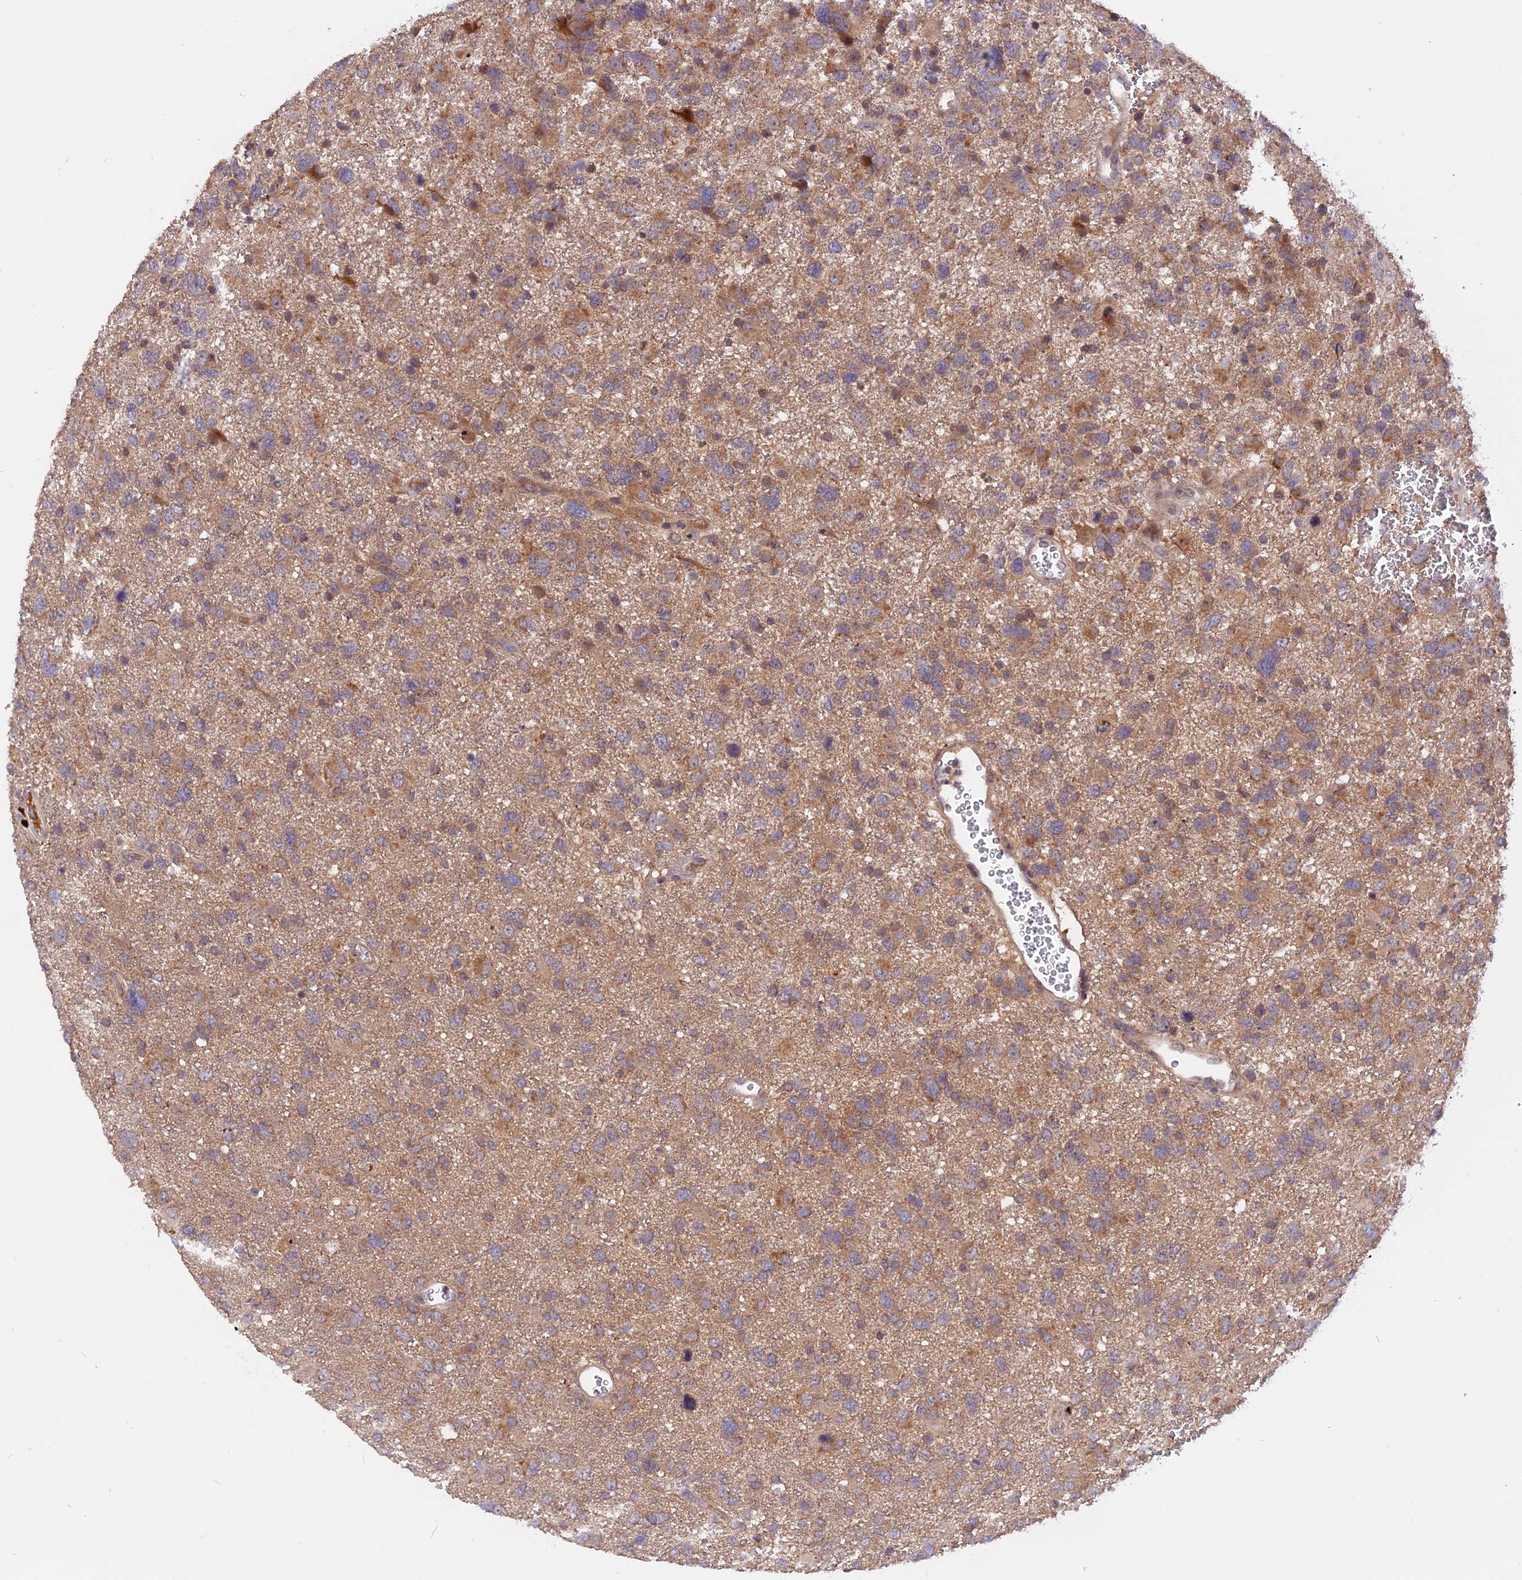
{"staining": {"intensity": "moderate", "quantity": ">75%", "location": "cytoplasmic/membranous"}, "tissue": "glioma", "cell_type": "Tumor cells", "image_type": "cancer", "snomed": [{"axis": "morphology", "description": "Glioma, malignant, High grade"}, {"axis": "topography", "description": "Brain"}], "caption": "Immunohistochemistry photomicrograph of human high-grade glioma (malignant) stained for a protein (brown), which exhibits medium levels of moderate cytoplasmic/membranous staining in approximately >75% of tumor cells.", "gene": "MARK4", "patient": {"sex": "male", "age": 61}}